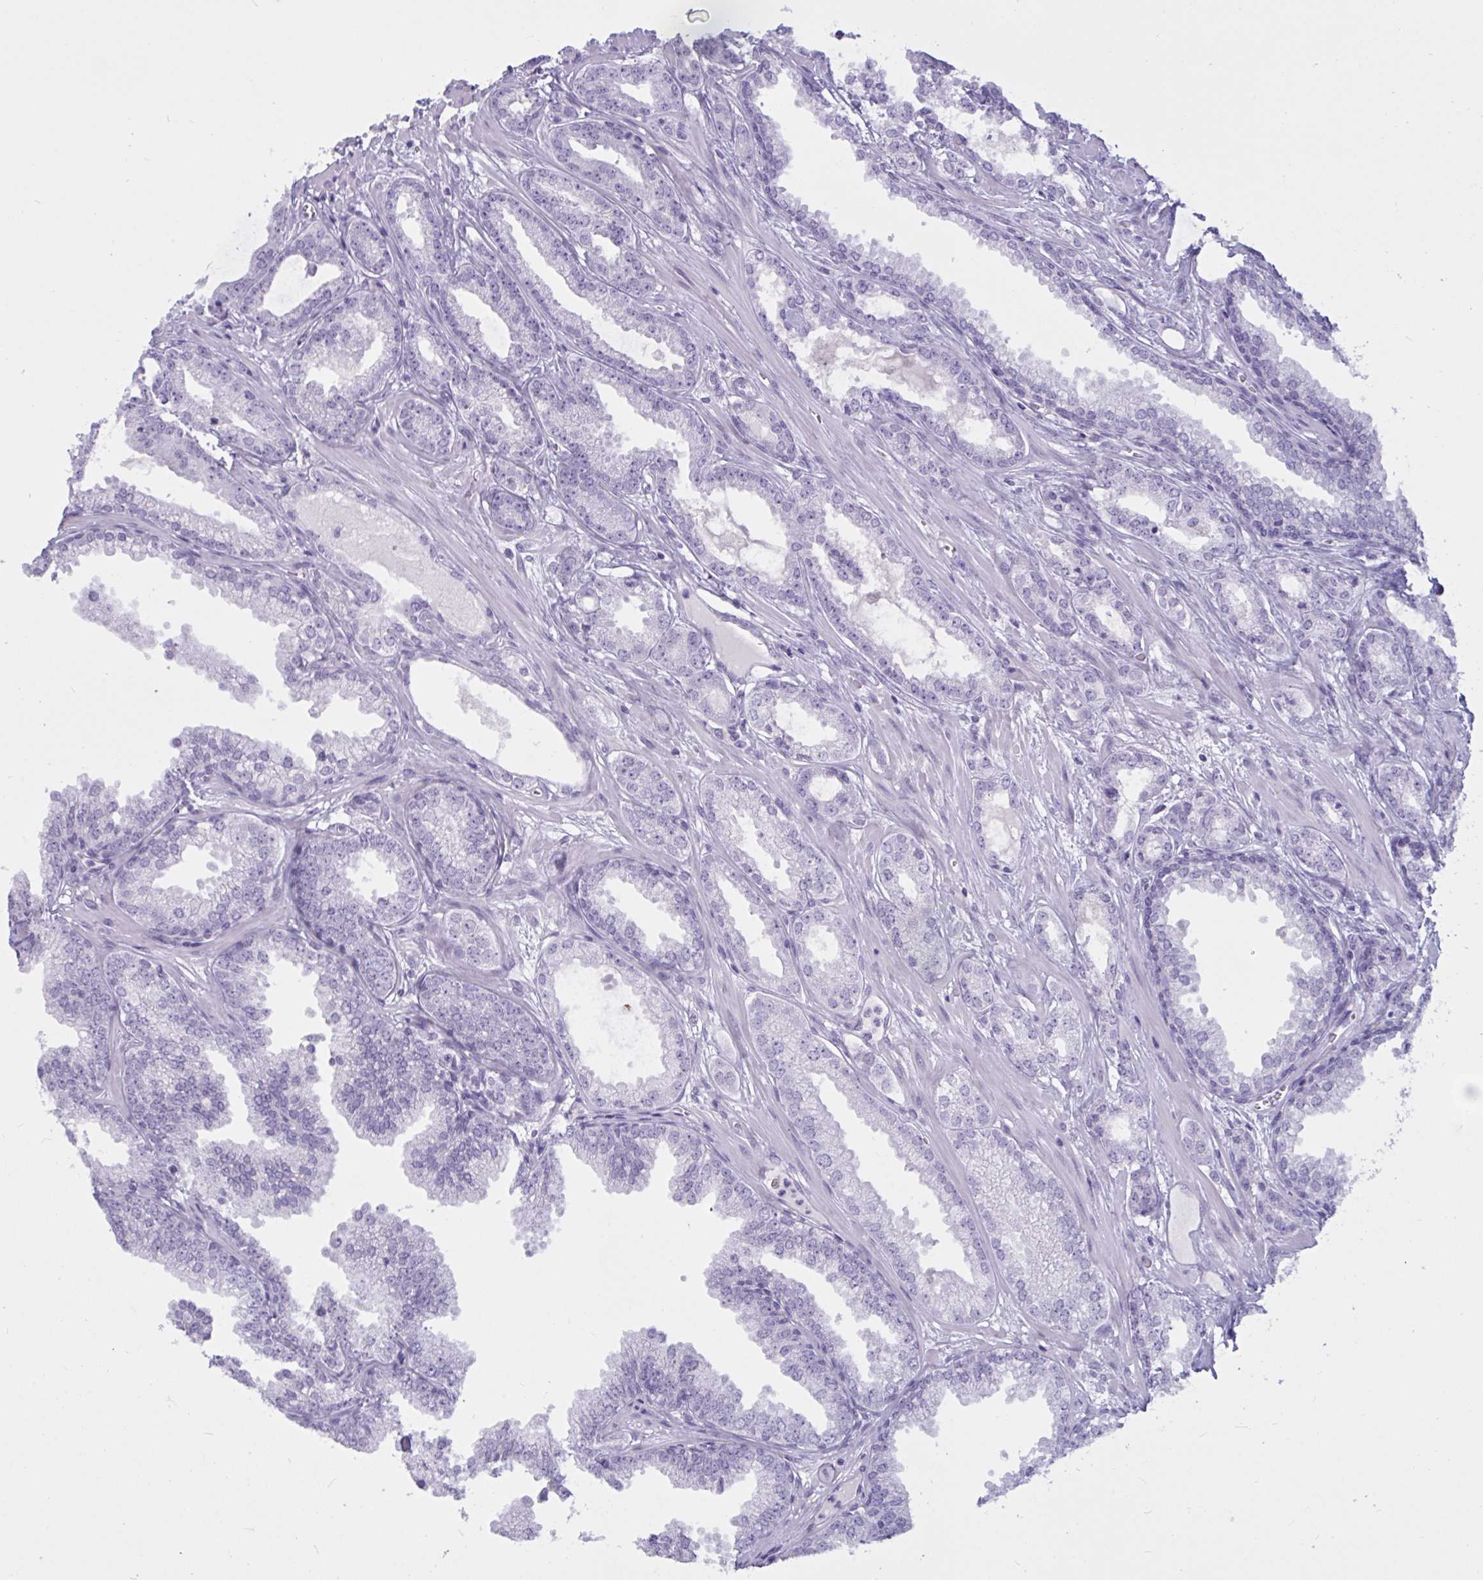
{"staining": {"intensity": "negative", "quantity": "none", "location": "none"}, "tissue": "prostate cancer", "cell_type": "Tumor cells", "image_type": "cancer", "snomed": [{"axis": "morphology", "description": "Adenocarcinoma, Medium grade"}, {"axis": "topography", "description": "Prostate"}], "caption": "Image shows no protein expression in tumor cells of prostate cancer tissue.", "gene": "BBS10", "patient": {"sex": "male", "age": 57}}